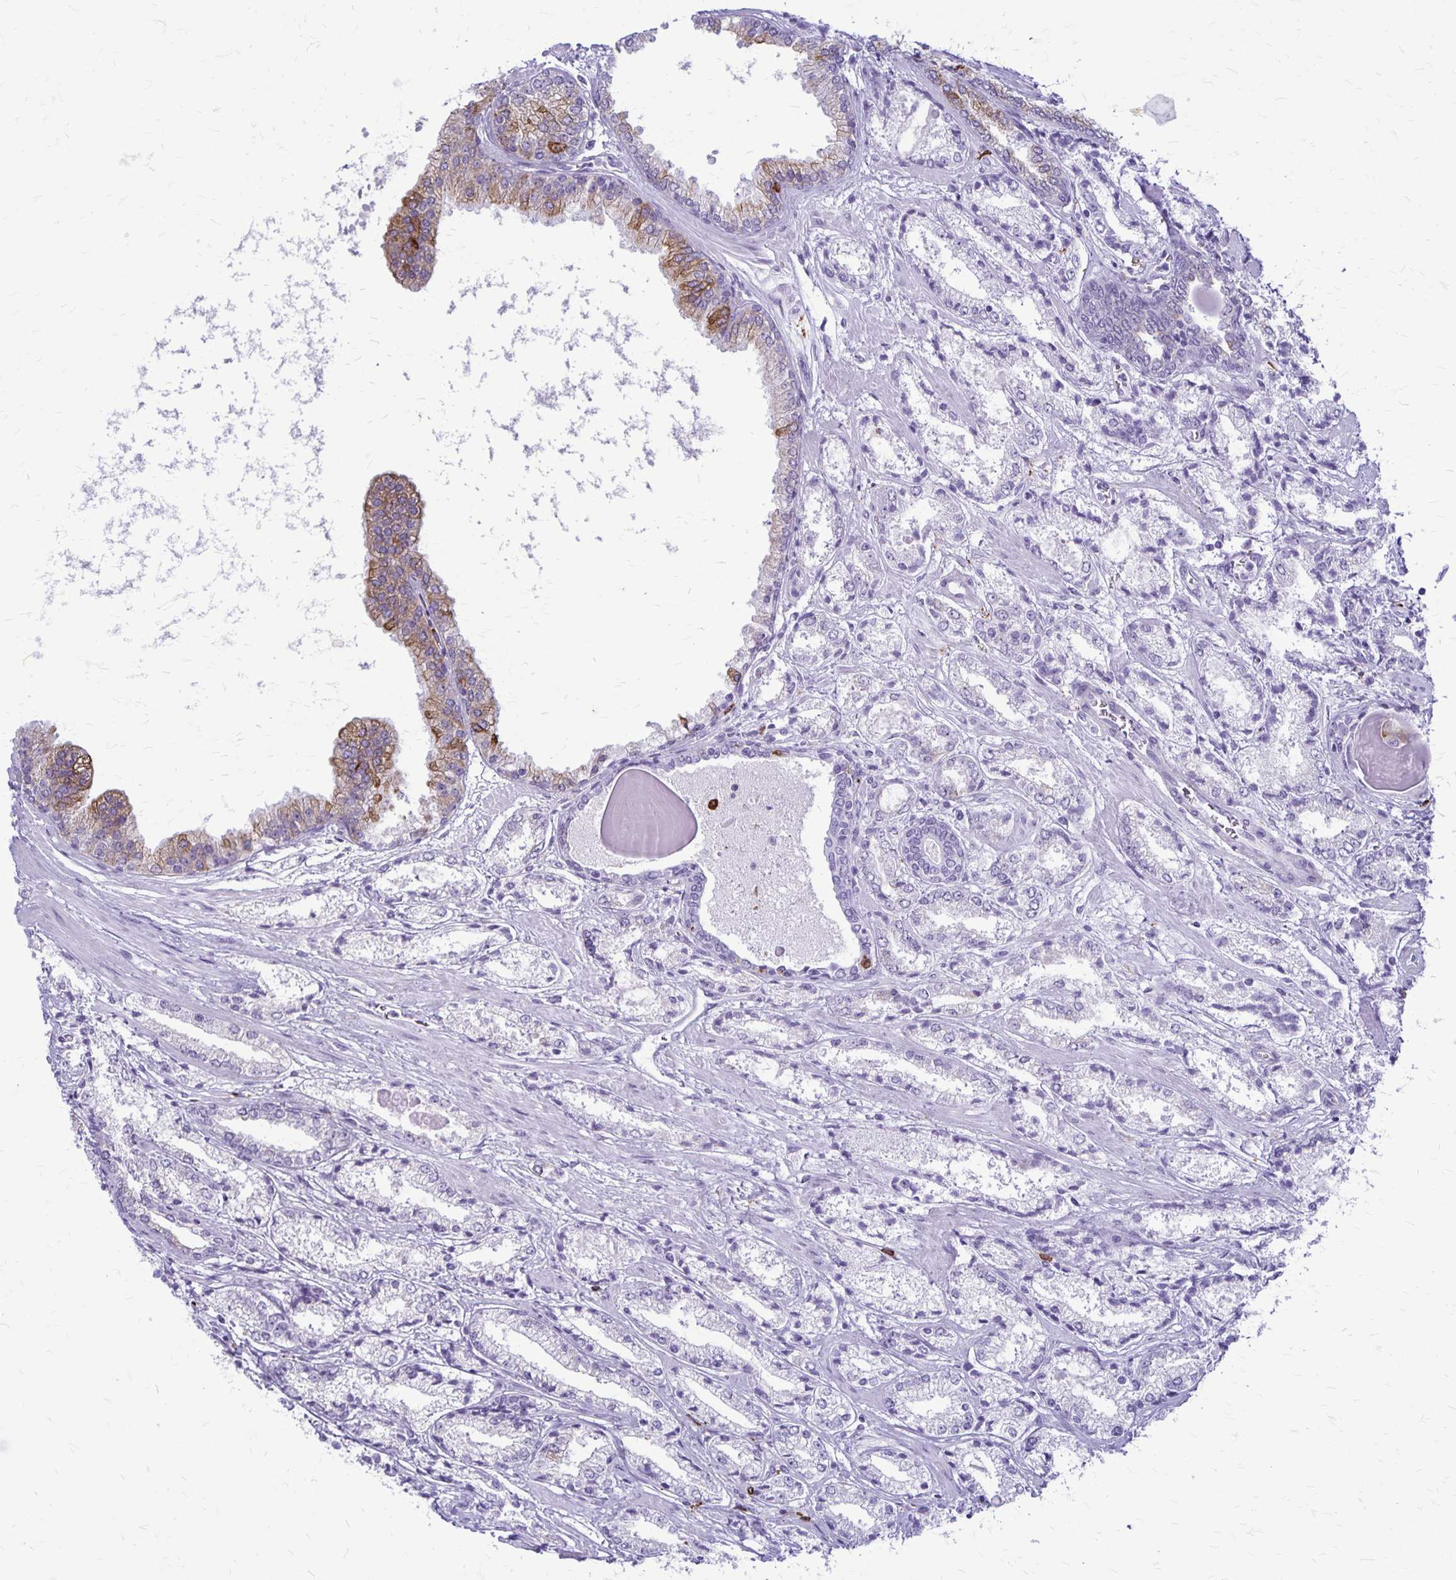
{"staining": {"intensity": "negative", "quantity": "none", "location": "none"}, "tissue": "prostate cancer", "cell_type": "Tumor cells", "image_type": "cancer", "snomed": [{"axis": "morphology", "description": "Adenocarcinoma, High grade"}, {"axis": "topography", "description": "Prostate"}], "caption": "High magnification brightfield microscopy of prostate cancer (high-grade adenocarcinoma) stained with DAB (brown) and counterstained with hematoxylin (blue): tumor cells show no significant positivity. The staining was performed using DAB to visualize the protein expression in brown, while the nuclei were stained in blue with hematoxylin (Magnification: 20x).", "gene": "RTN1", "patient": {"sex": "male", "age": 64}}